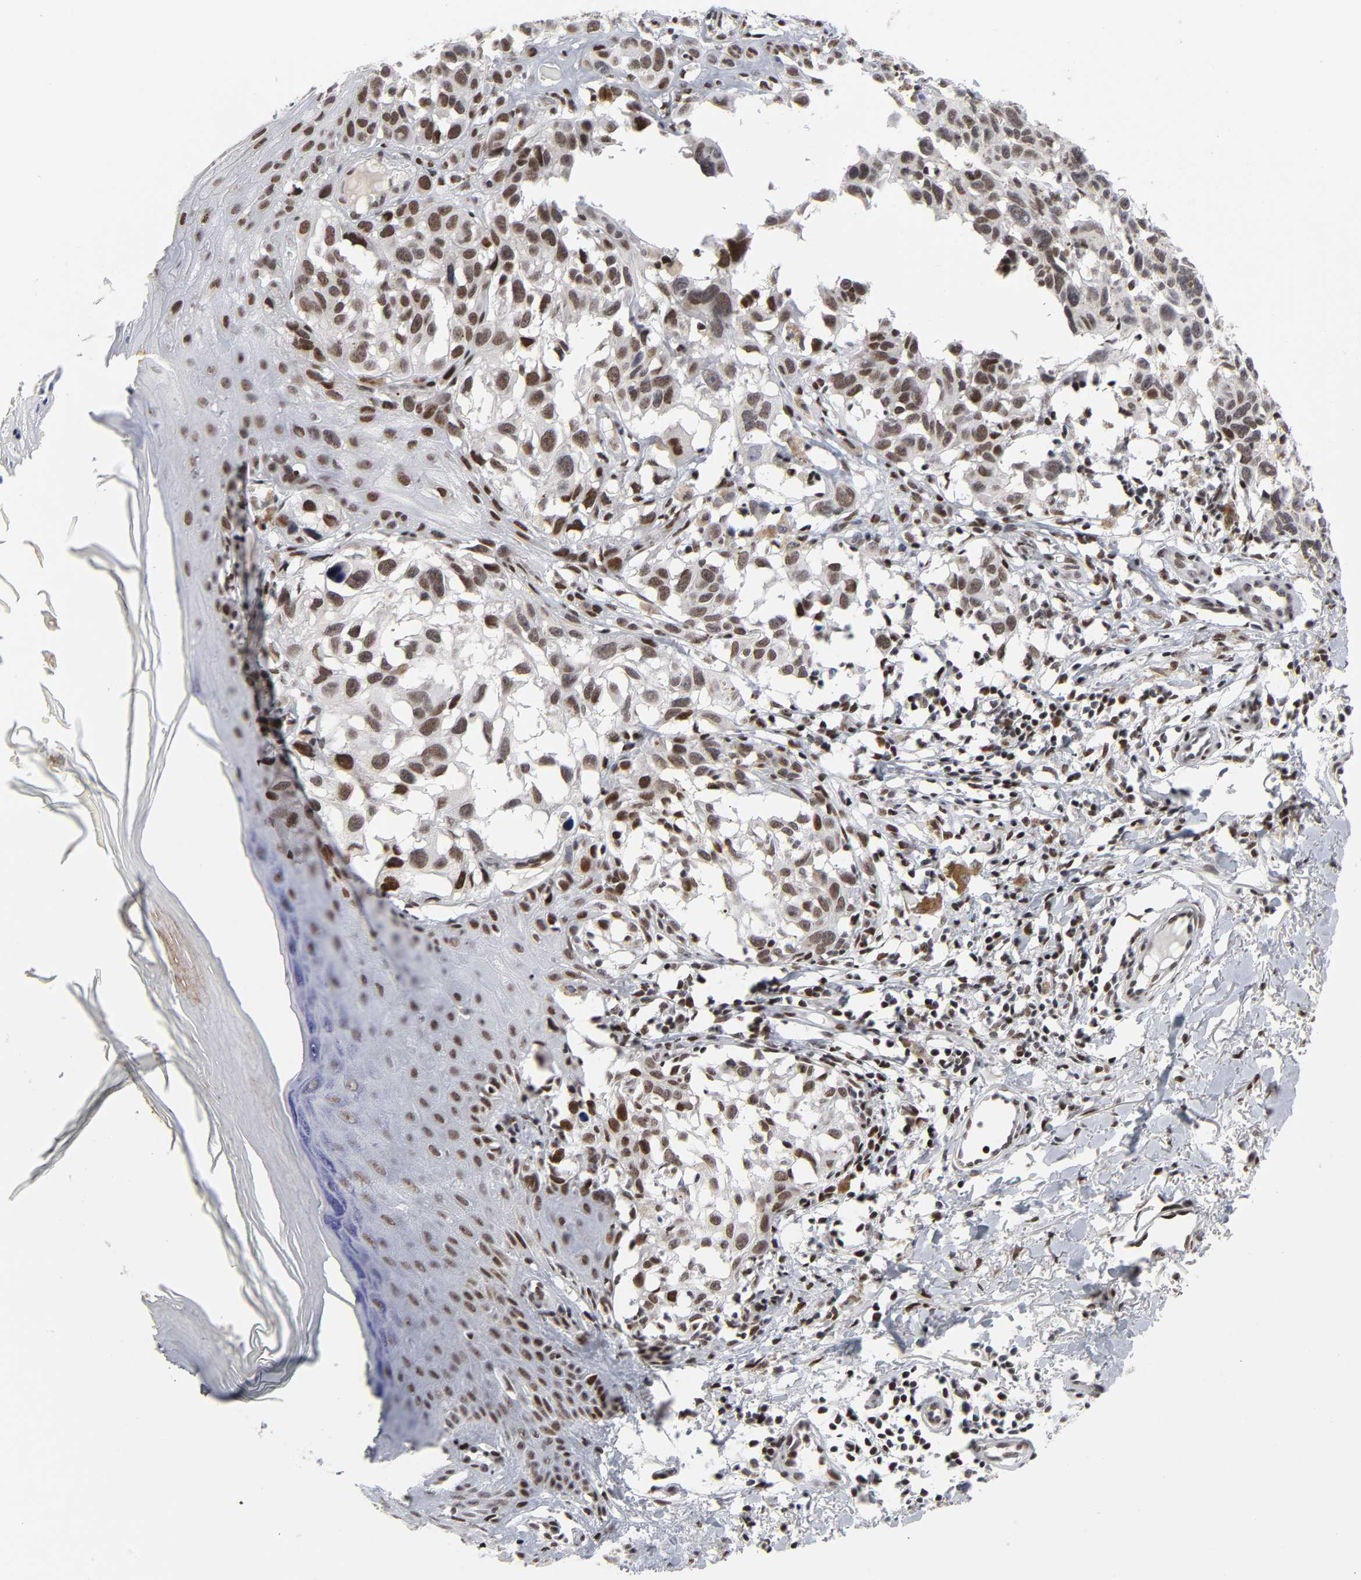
{"staining": {"intensity": "strong", "quantity": ">75%", "location": "nuclear"}, "tissue": "melanoma", "cell_type": "Tumor cells", "image_type": "cancer", "snomed": [{"axis": "morphology", "description": "Malignant melanoma, NOS"}, {"axis": "topography", "description": "Skin"}], "caption": "This is a micrograph of immunohistochemistry staining of melanoma, which shows strong positivity in the nuclear of tumor cells.", "gene": "CREBBP", "patient": {"sex": "female", "age": 77}}